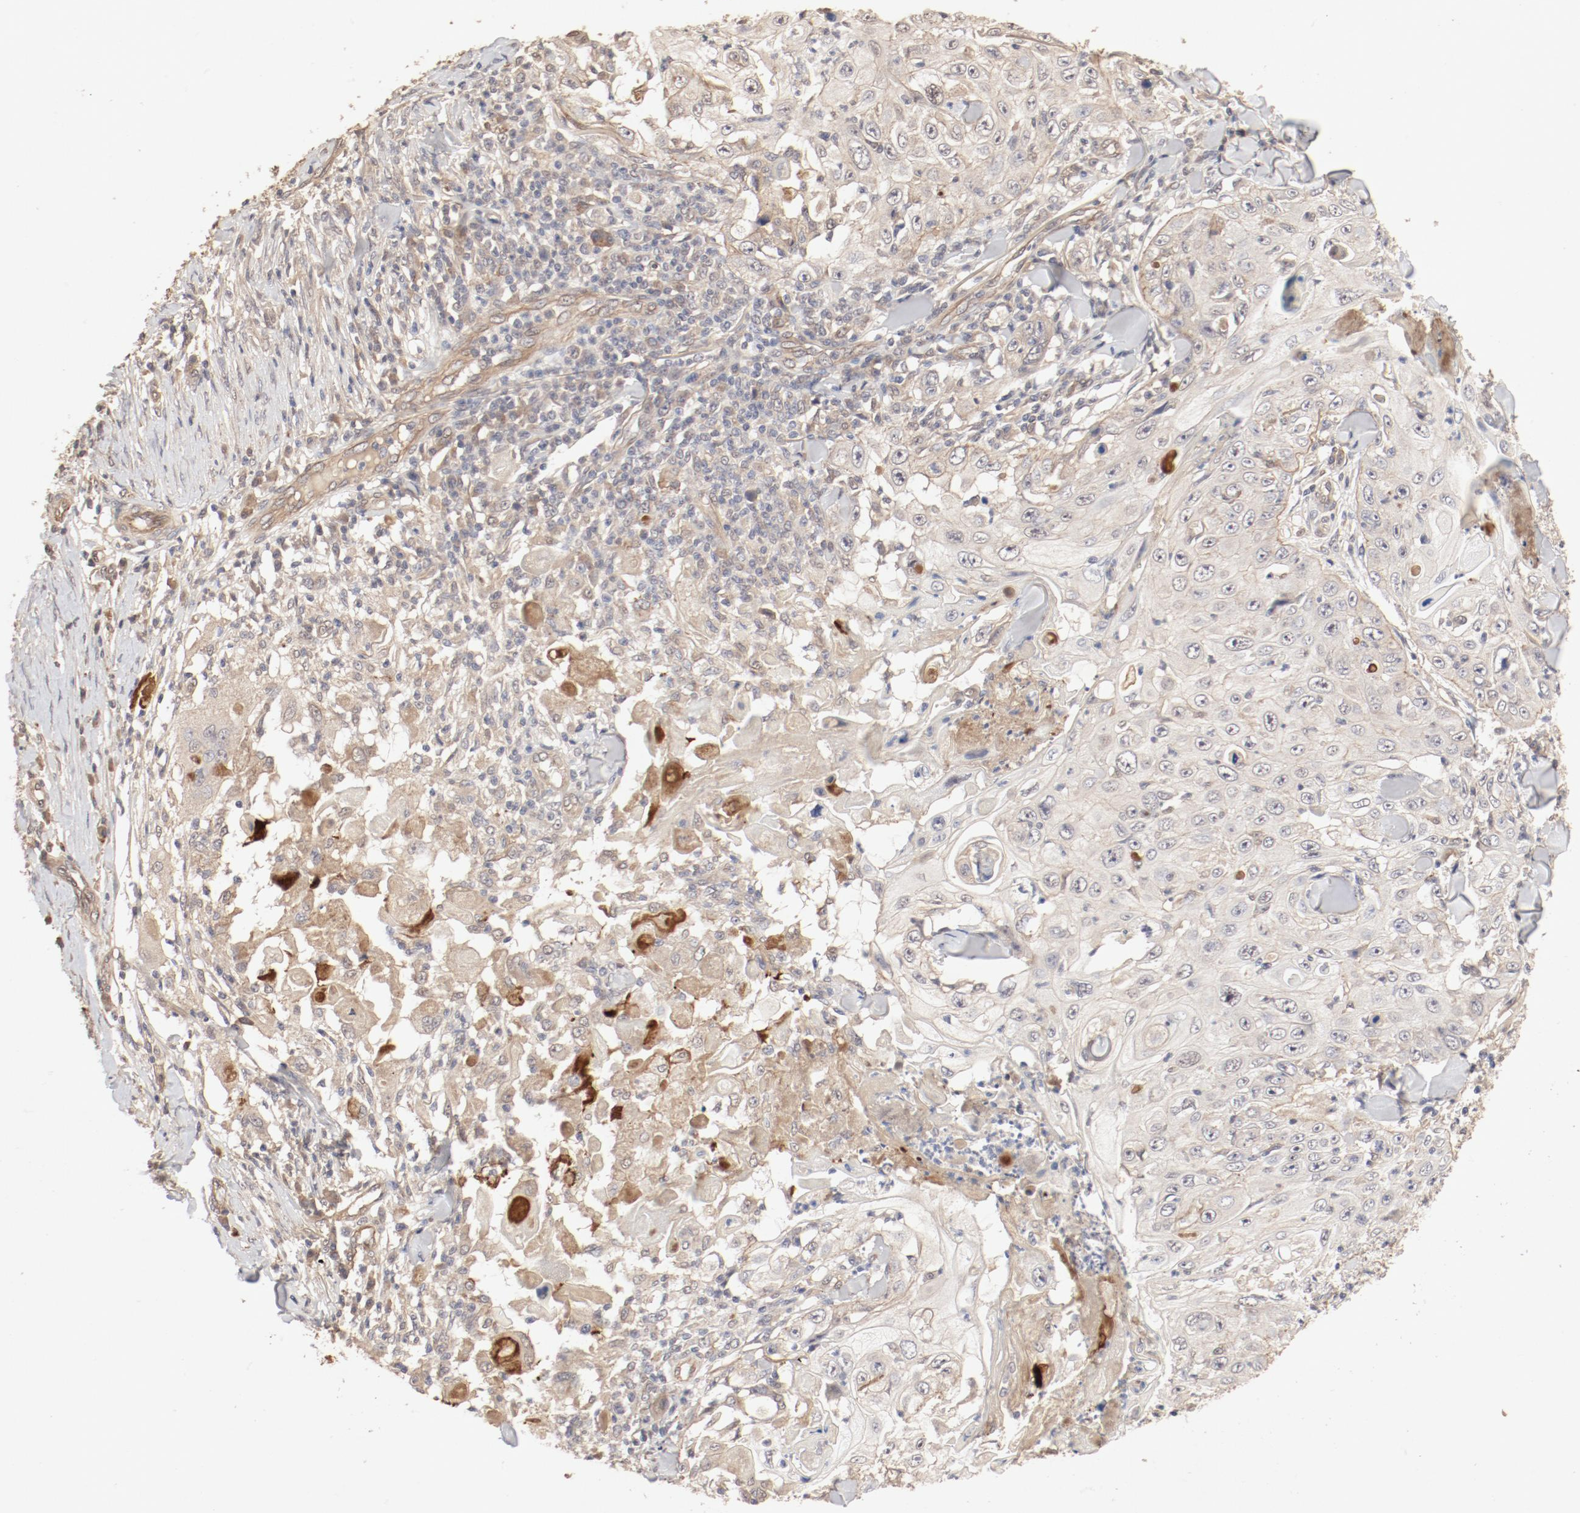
{"staining": {"intensity": "weak", "quantity": ">75%", "location": "cytoplasmic/membranous"}, "tissue": "skin cancer", "cell_type": "Tumor cells", "image_type": "cancer", "snomed": [{"axis": "morphology", "description": "Squamous cell carcinoma, NOS"}, {"axis": "topography", "description": "Skin"}], "caption": "There is low levels of weak cytoplasmic/membranous expression in tumor cells of skin squamous cell carcinoma, as demonstrated by immunohistochemical staining (brown color).", "gene": "IL3RA", "patient": {"sex": "male", "age": 86}}